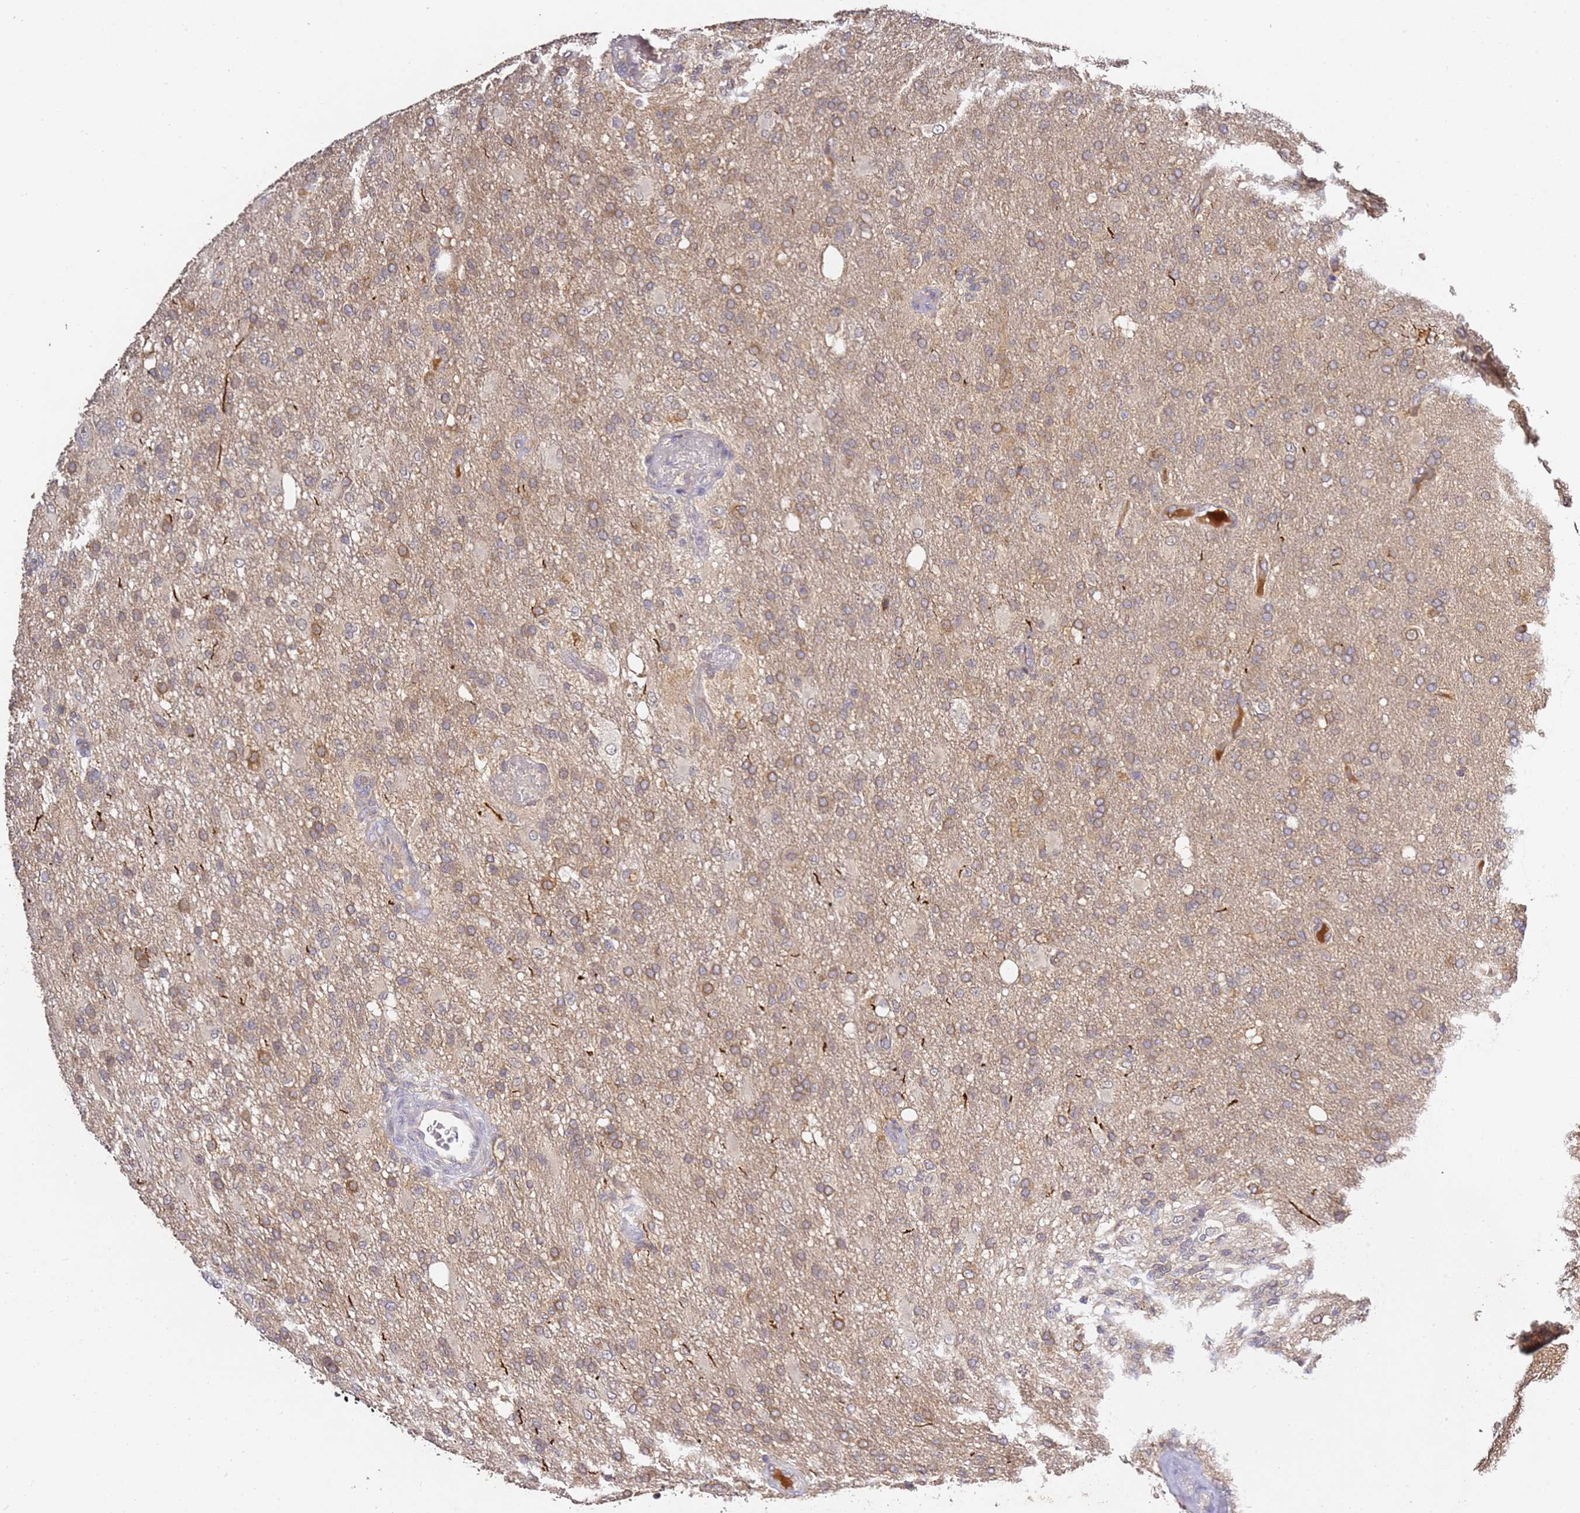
{"staining": {"intensity": "weak", "quantity": "<25%", "location": "cytoplasmic/membranous"}, "tissue": "glioma", "cell_type": "Tumor cells", "image_type": "cancer", "snomed": [{"axis": "morphology", "description": "Glioma, malignant, High grade"}, {"axis": "topography", "description": "Brain"}], "caption": "Tumor cells show no significant expression in malignant high-grade glioma.", "gene": "OSBPL2", "patient": {"sex": "female", "age": 74}}